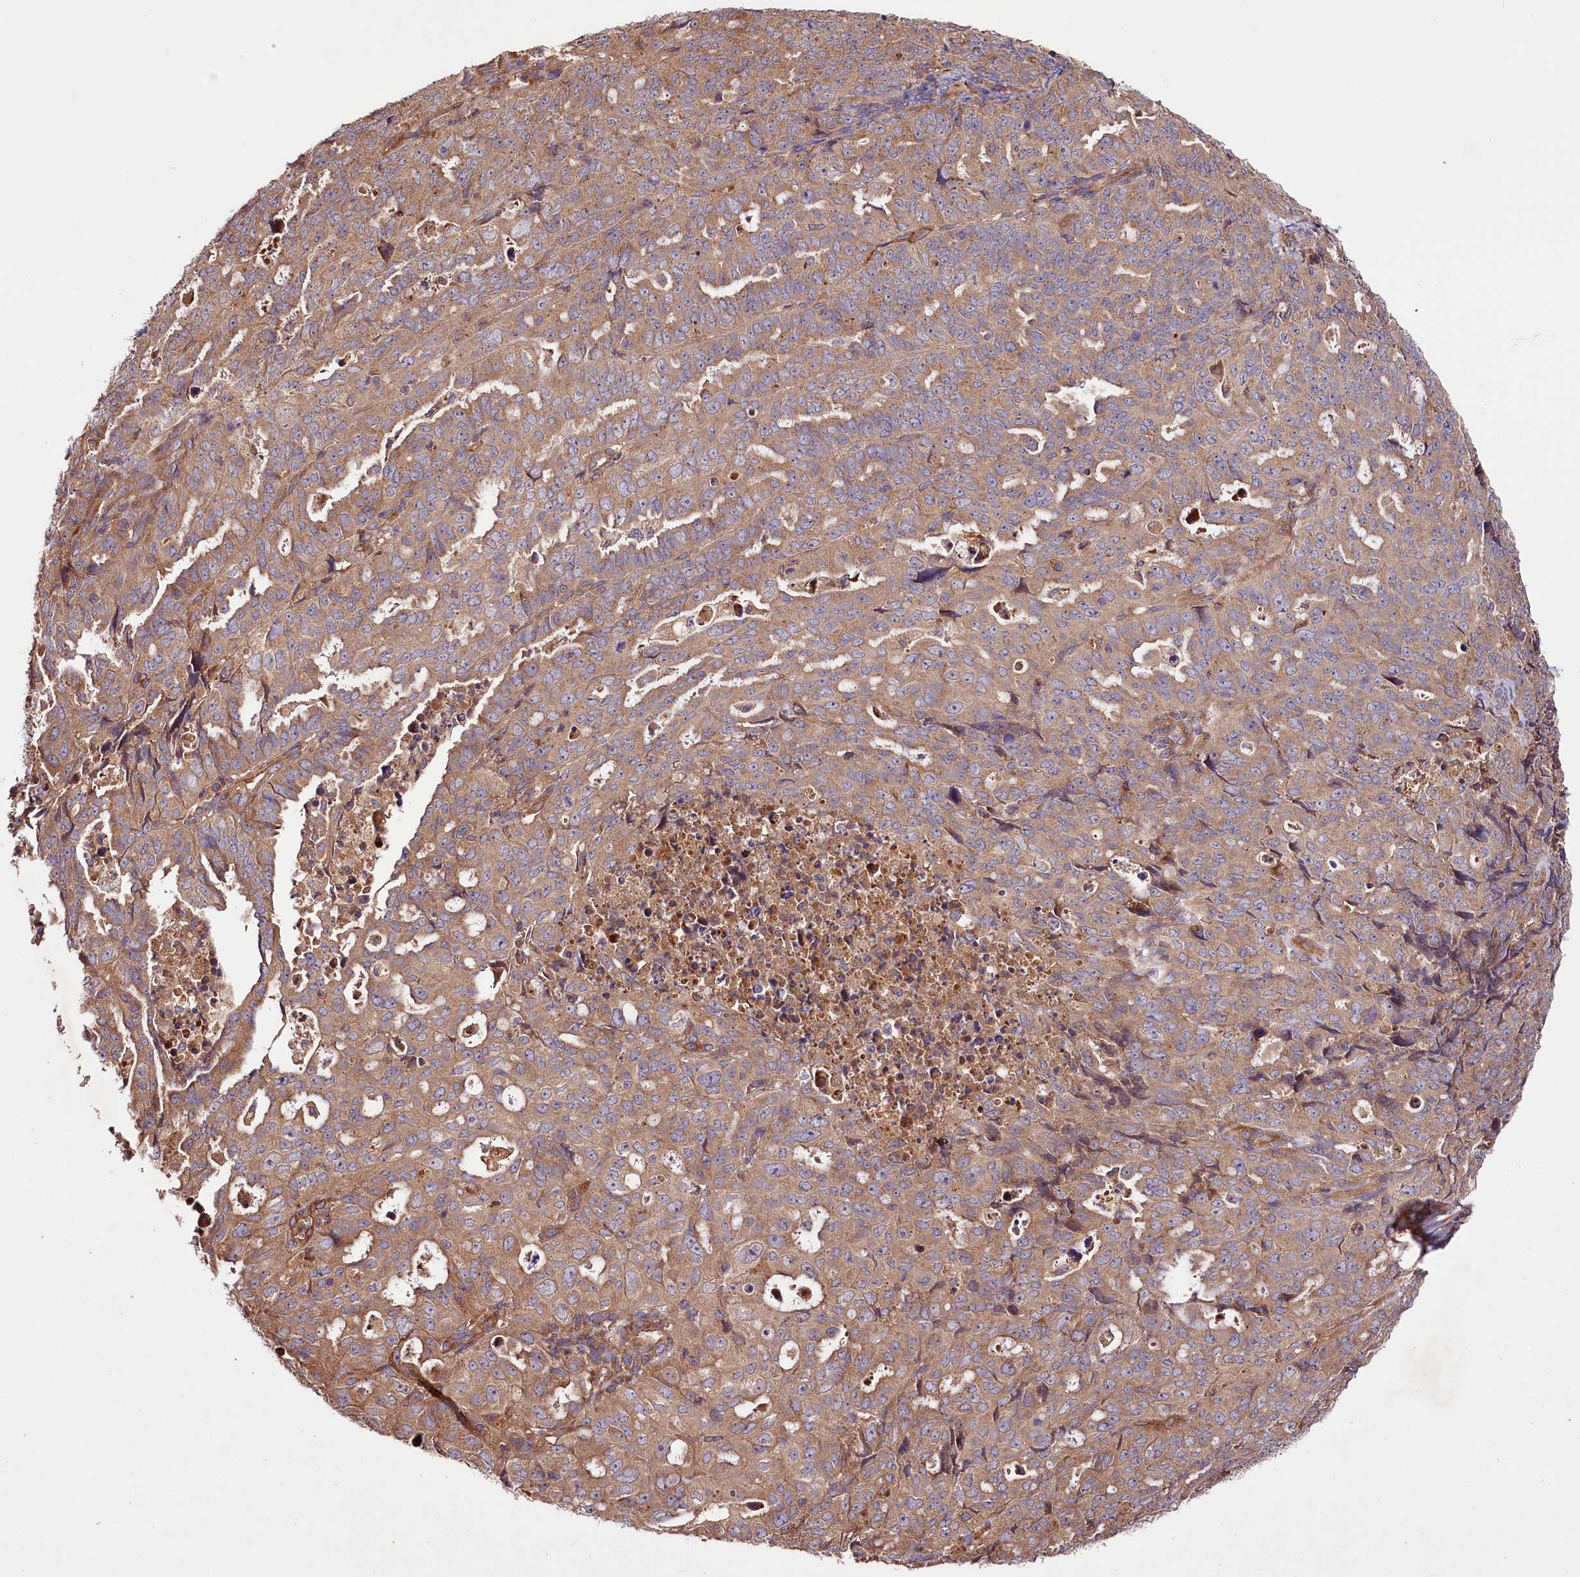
{"staining": {"intensity": "moderate", "quantity": ">75%", "location": "cytoplasmic/membranous"}, "tissue": "endometrial cancer", "cell_type": "Tumor cells", "image_type": "cancer", "snomed": [{"axis": "morphology", "description": "Adenocarcinoma, NOS"}, {"axis": "topography", "description": "Endometrium"}], "caption": "Endometrial cancer (adenocarcinoma) stained with immunohistochemistry (IHC) displays moderate cytoplasmic/membranous positivity in about >75% of tumor cells. Using DAB (brown) and hematoxylin (blue) stains, captured at high magnification using brightfield microscopy.", "gene": "CEP295", "patient": {"sex": "female", "age": 65}}